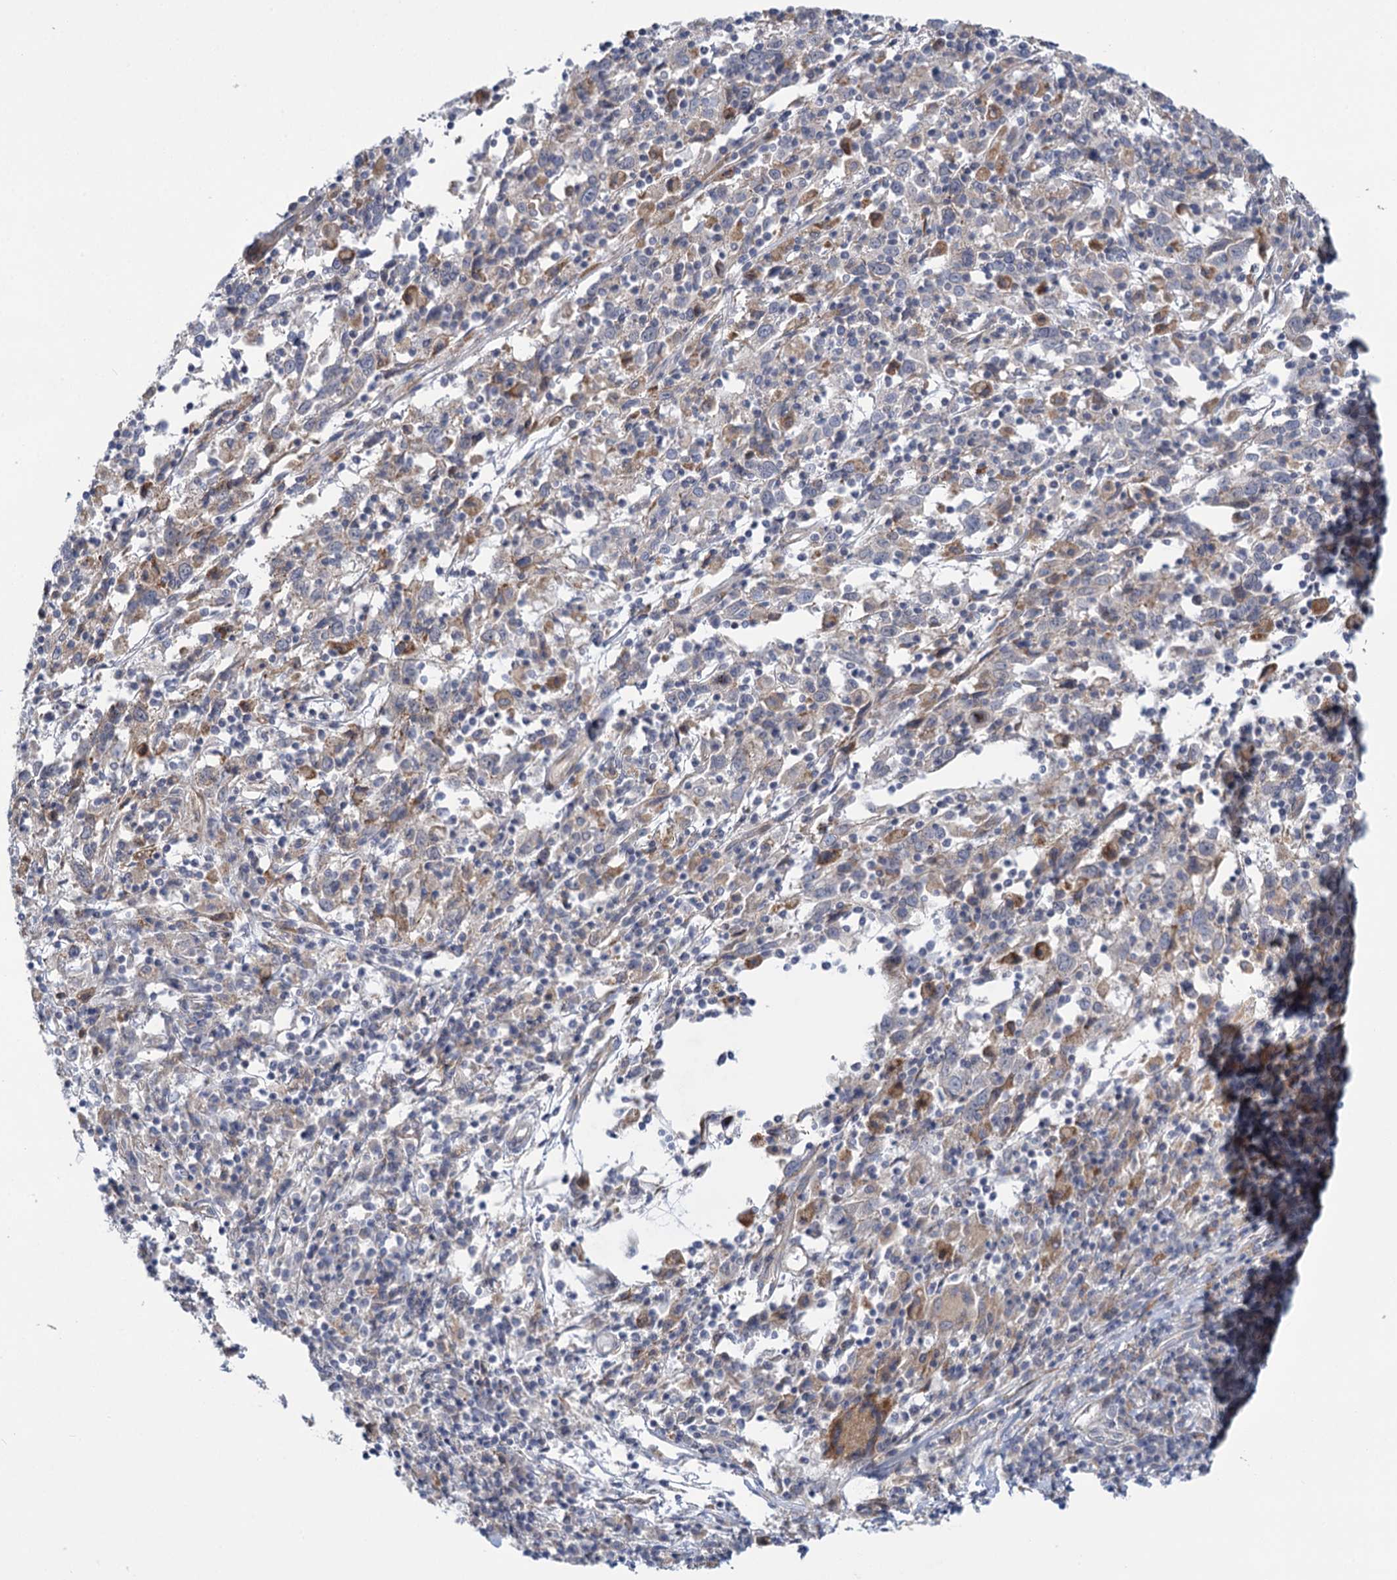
{"staining": {"intensity": "negative", "quantity": "none", "location": "none"}, "tissue": "cervical cancer", "cell_type": "Tumor cells", "image_type": "cancer", "snomed": [{"axis": "morphology", "description": "Squamous cell carcinoma, NOS"}, {"axis": "topography", "description": "Cervix"}], "caption": "Immunohistochemical staining of cervical squamous cell carcinoma exhibits no significant staining in tumor cells.", "gene": "MBLAC2", "patient": {"sex": "female", "age": 46}}